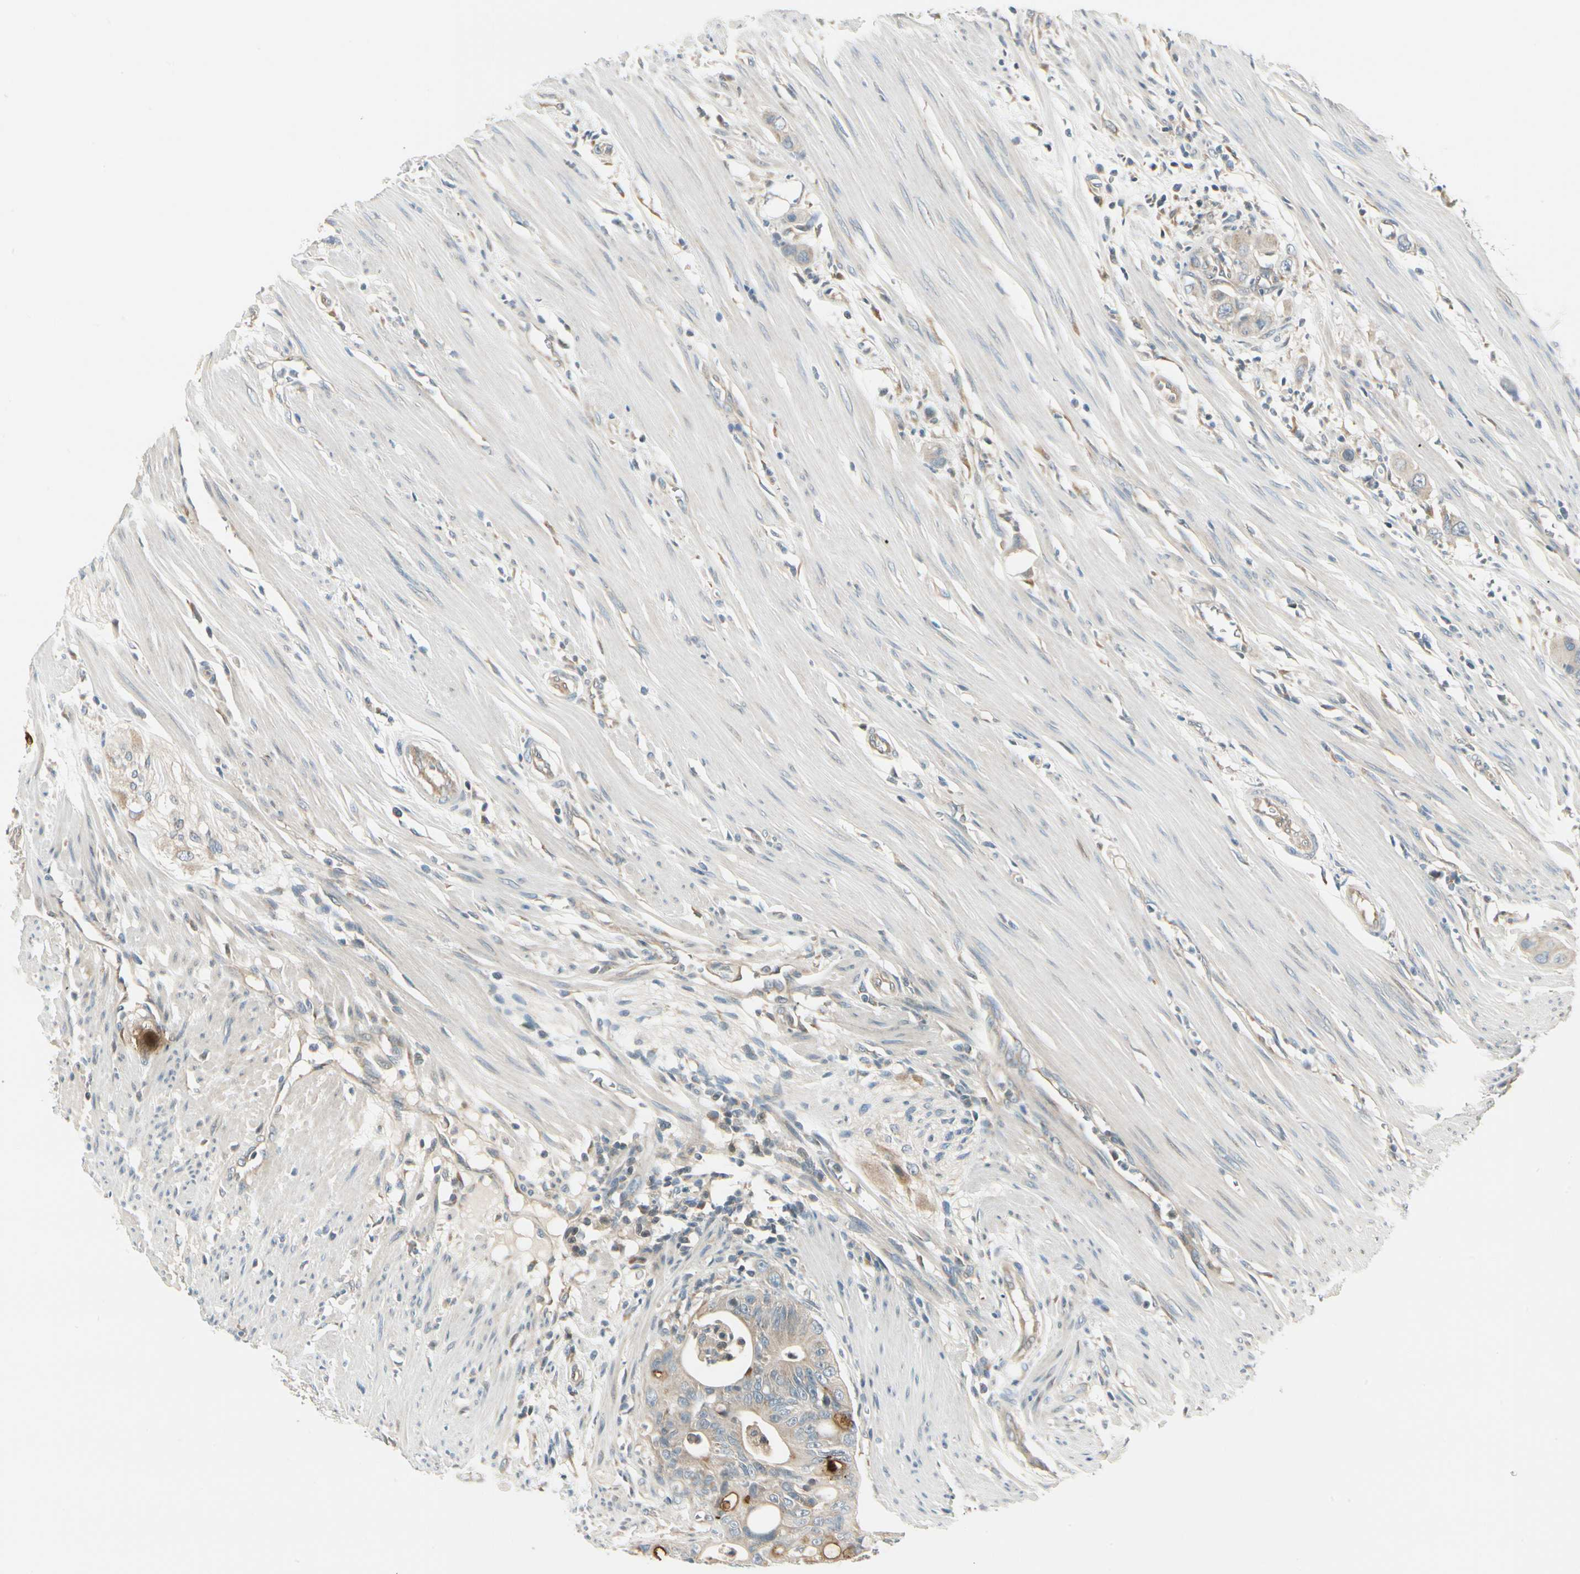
{"staining": {"intensity": "weak", "quantity": ">75%", "location": "cytoplasmic/membranous"}, "tissue": "colorectal cancer", "cell_type": "Tumor cells", "image_type": "cancer", "snomed": [{"axis": "morphology", "description": "Adenocarcinoma, NOS"}, {"axis": "topography", "description": "Colon"}], "caption": "Immunohistochemistry (IHC) (DAB (3,3'-diaminobenzidine)) staining of human colorectal adenocarcinoma exhibits weak cytoplasmic/membranous protein expression in about >75% of tumor cells.", "gene": "BNIP1", "patient": {"sex": "female", "age": 57}}